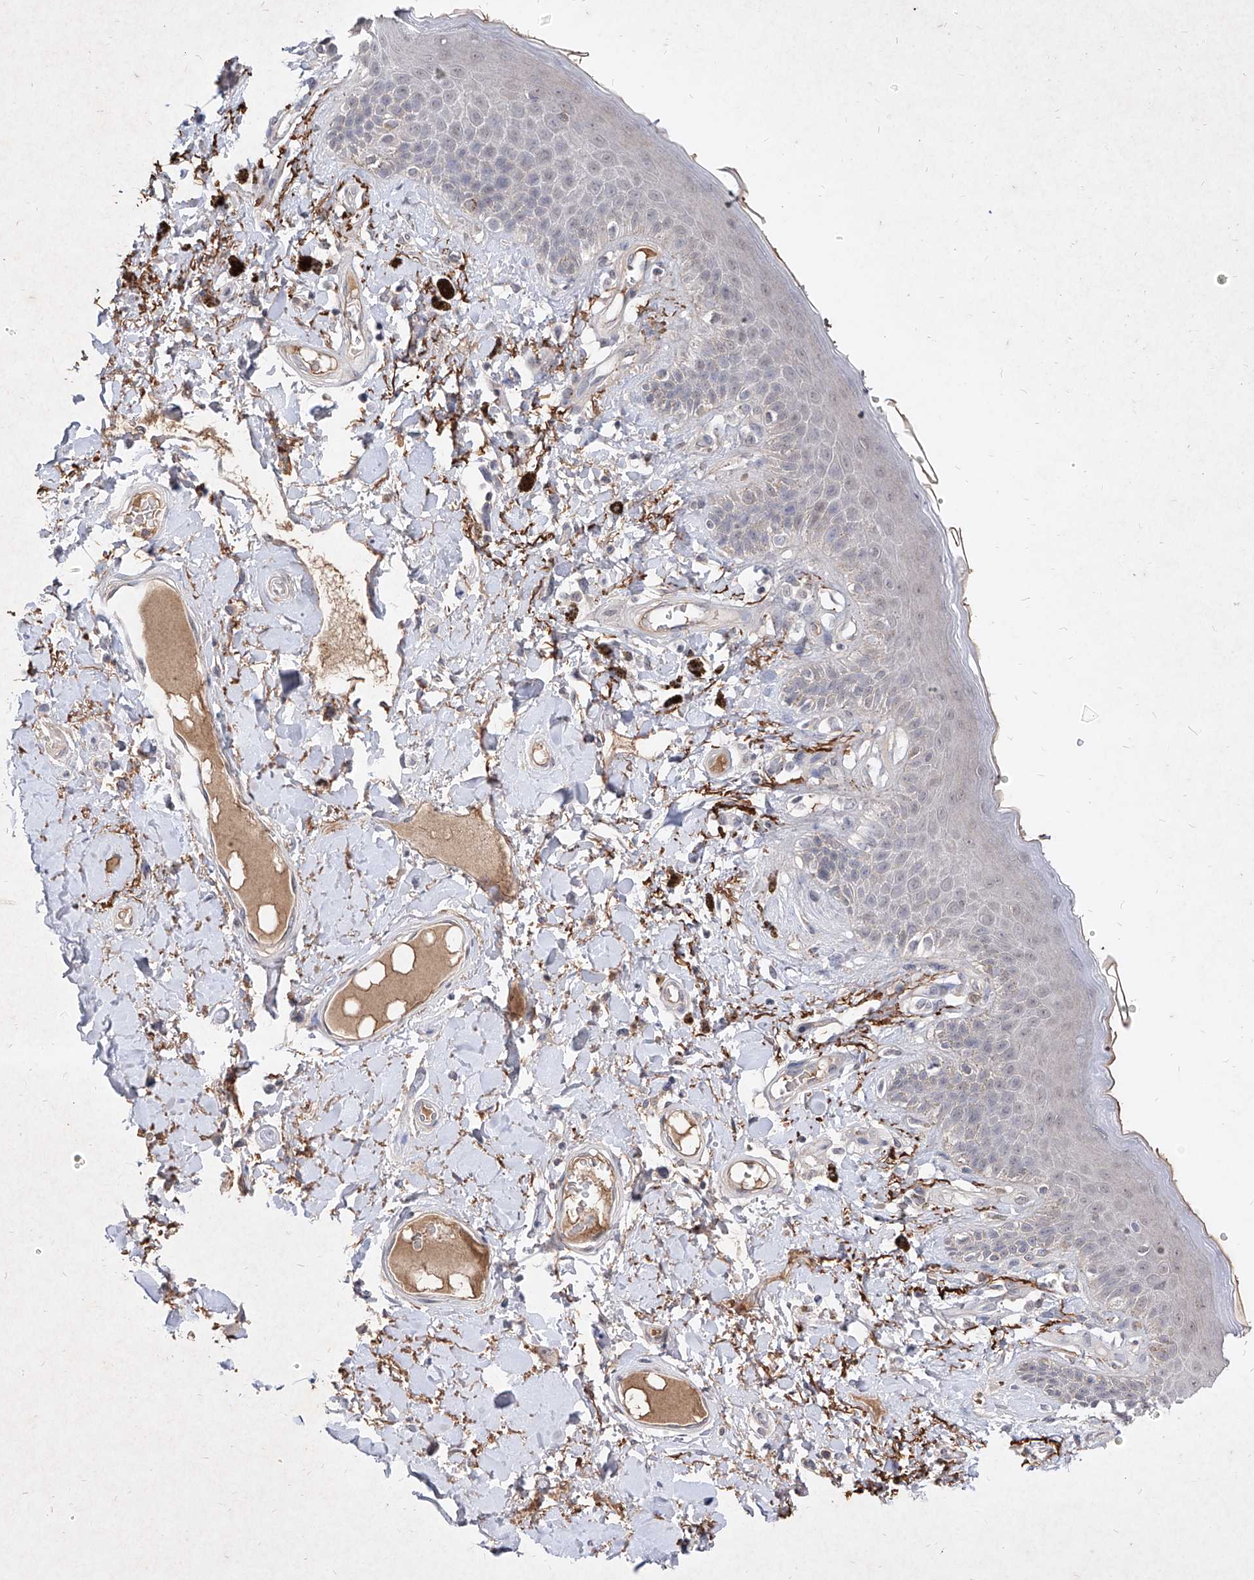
{"staining": {"intensity": "weak", "quantity": "<25%", "location": "cytoplasmic/membranous"}, "tissue": "skin", "cell_type": "Epidermal cells", "image_type": "normal", "snomed": [{"axis": "morphology", "description": "Normal tissue, NOS"}, {"axis": "topography", "description": "Anal"}], "caption": "High power microscopy micrograph of an immunohistochemistry histopathology image of benign skin, revealing no significant staining in epidermal cells. (Immunohistochemistry (ihc), brightfield microscopy, high magnification).", "gene": "C4A", "patient": {"sex": "female", "age": 78}}